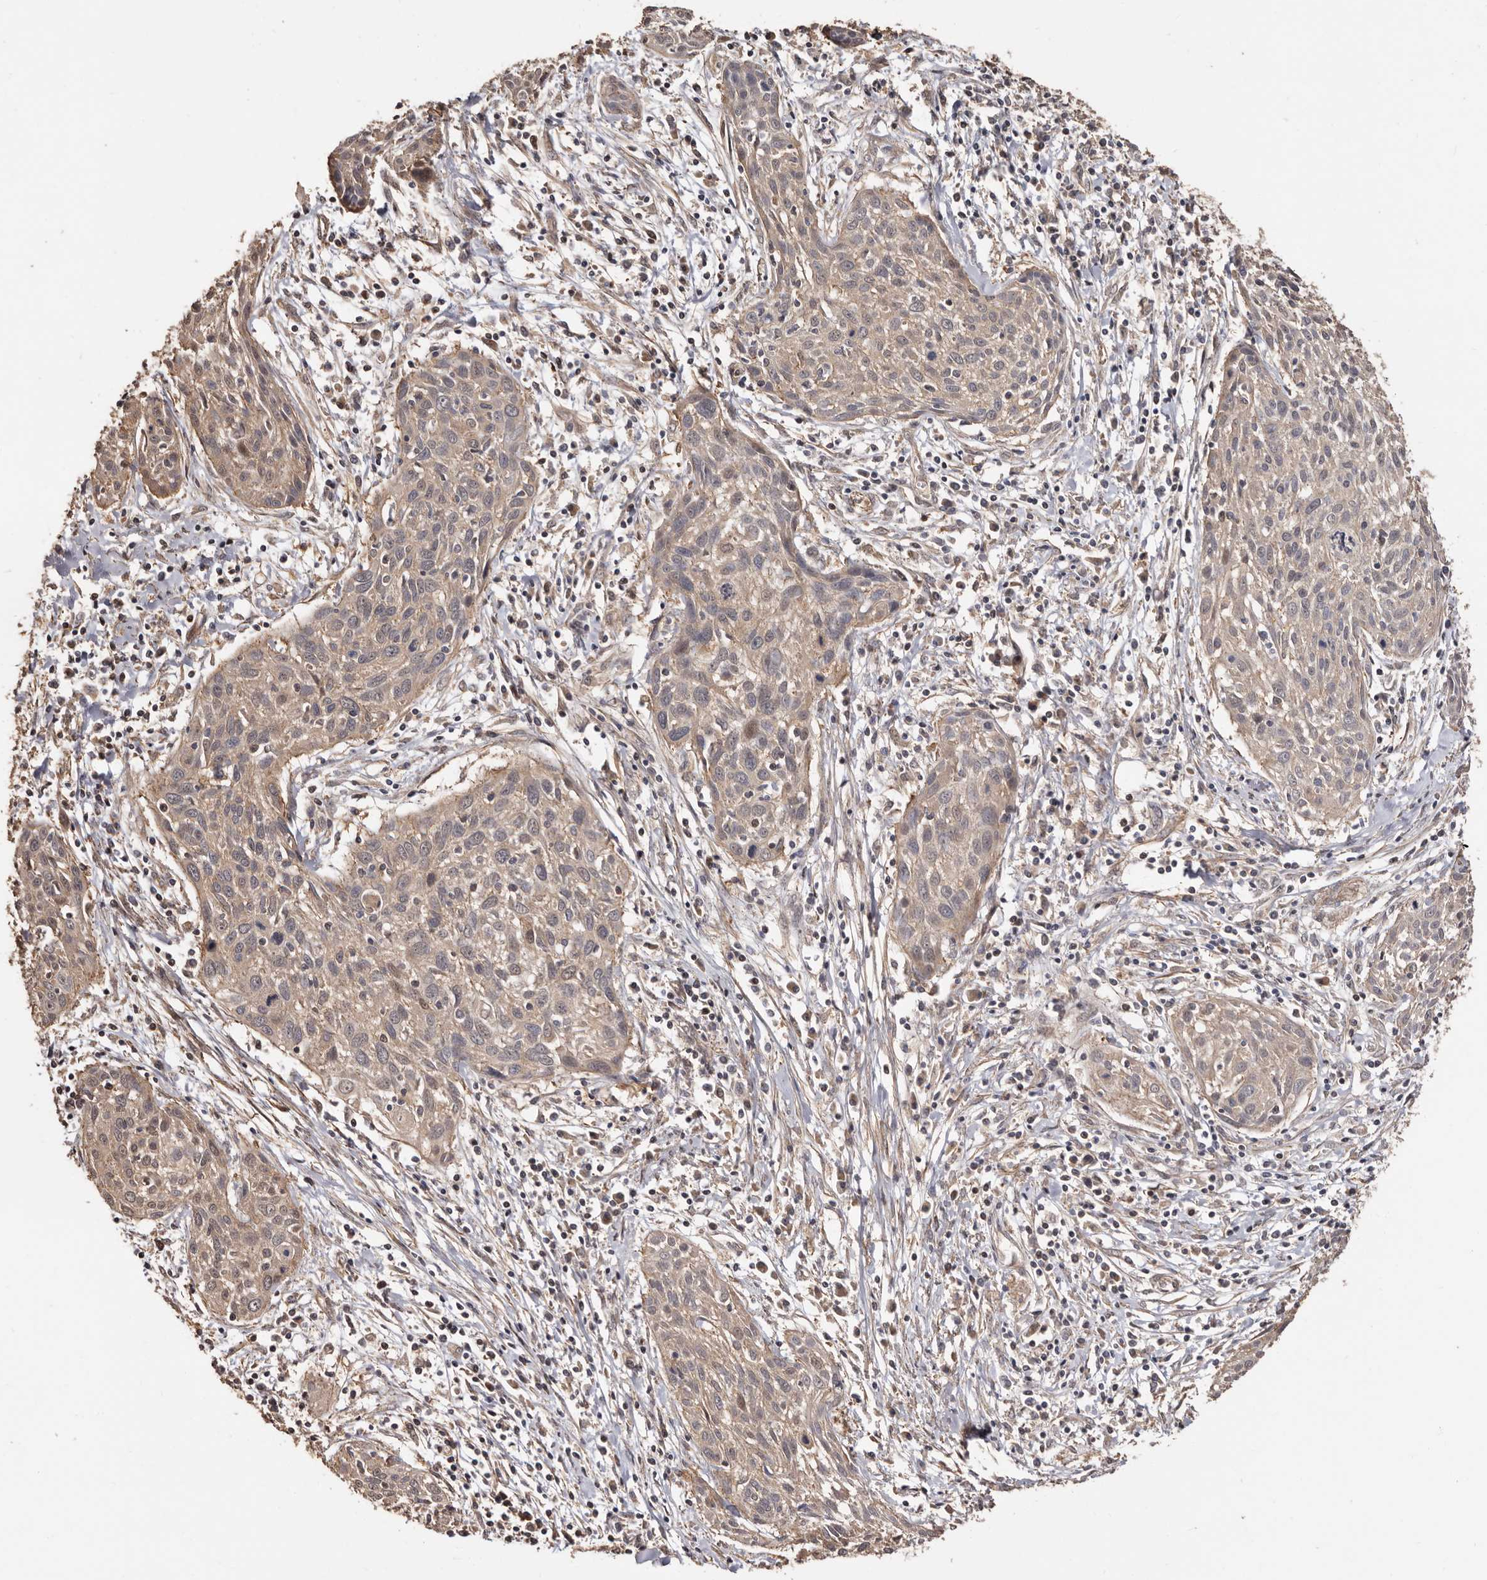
{"staining": {"intensity": "weak", "quantity": "<25%", "location": "cytoplasmic/membranous"}, "tissue": "cervical cancer", "cell_type": "Tumor cells", "image_type": "cancer", "snomed": [{"axis": "morphology", "description": "Squamous cell carcinoma, NOS"}, {"axis": "topography", "description": "Cervix"}], "caption": "Protein analysis of cervical squamous cell carcinoma demonstrates no significant staining in tumor cells. (Brightfield microscopy of DAB immunohistochemistry (IHC) at high magnification).", "gene": "COQ8B", "patient": {"sex": "female", "age": 51}}